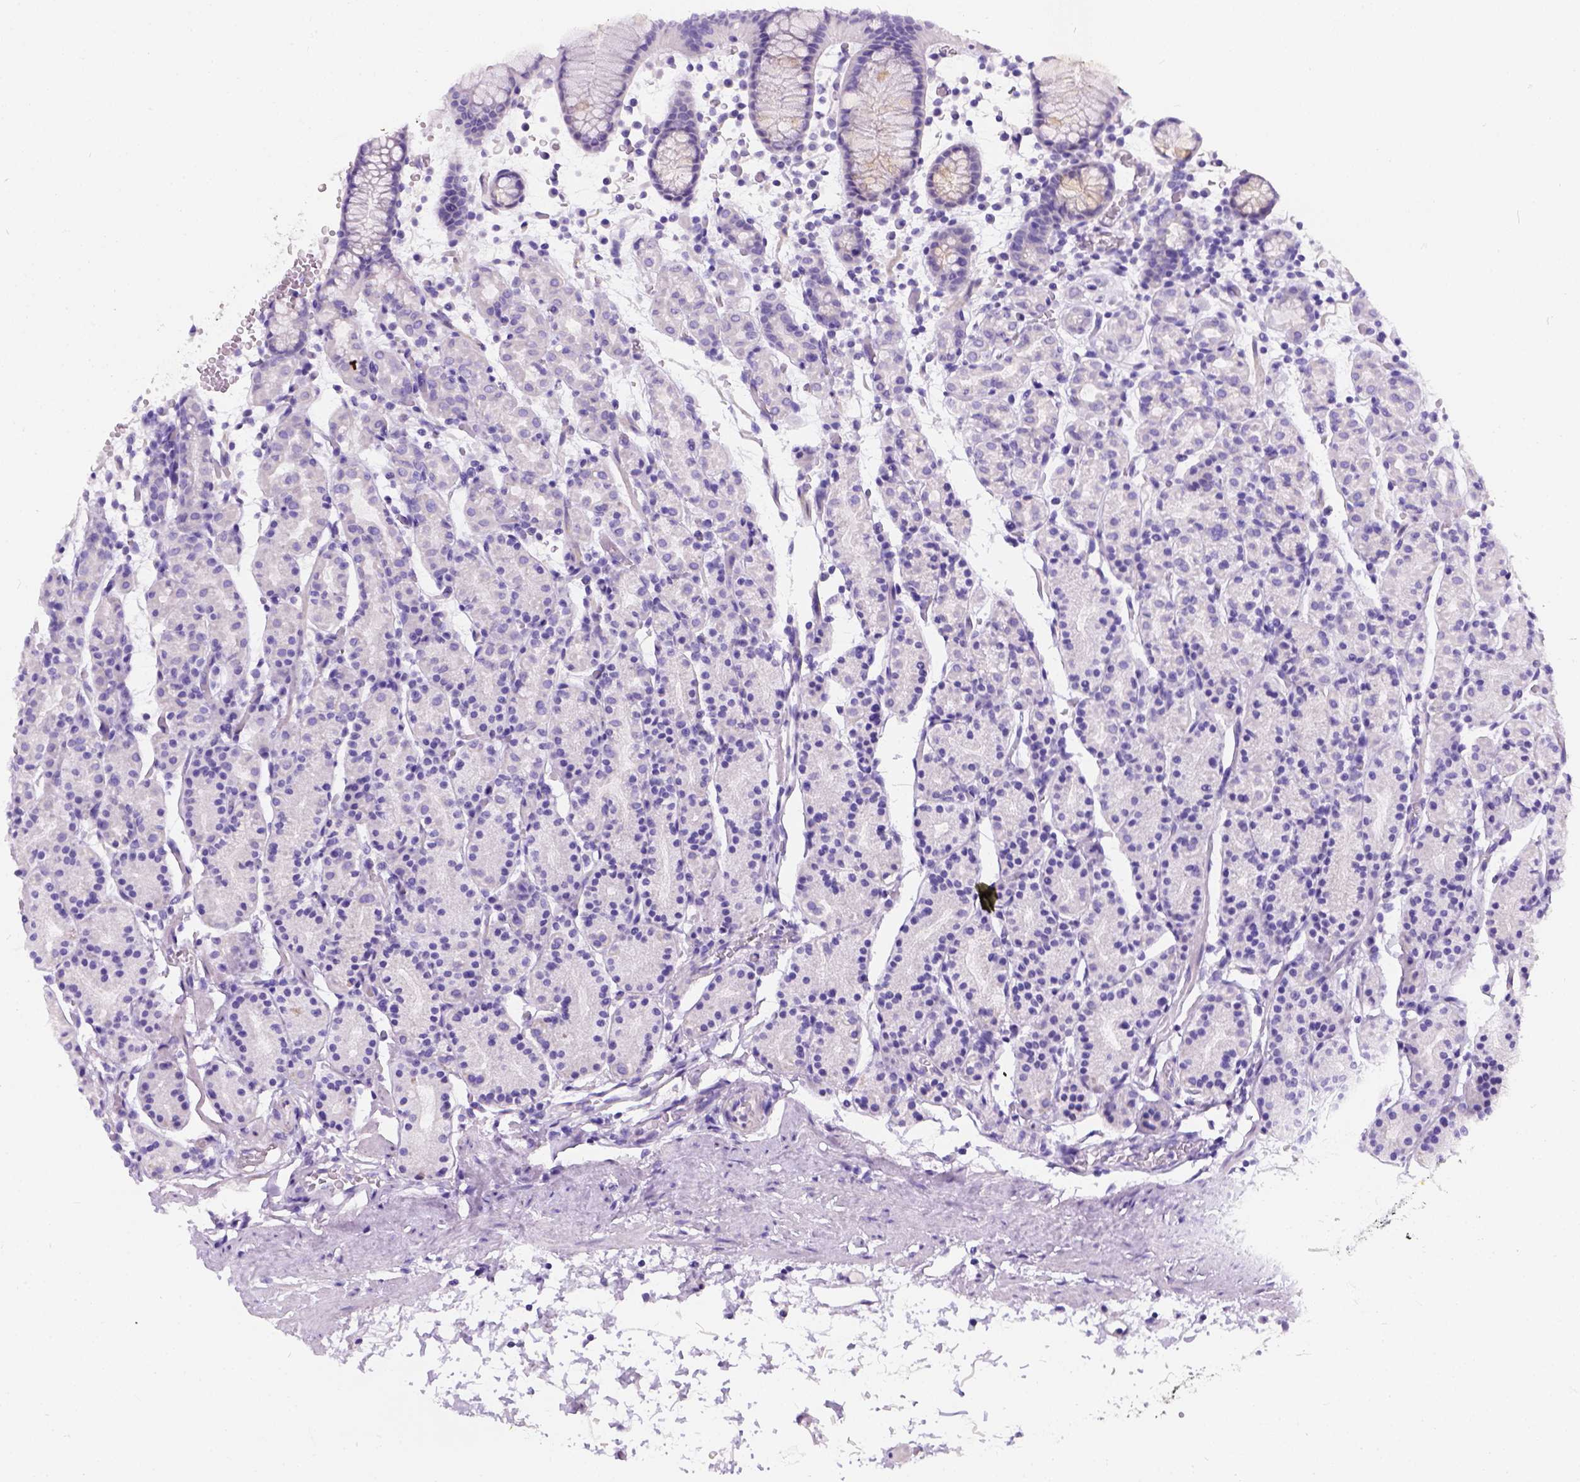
{"staining": {"intensity": "negative", "quantity": "none", "location": "none"}, "tissue": "stomach", "cell_type": "Glandular cells", "image_type": "normal", "snomed": [{"axis": "morphology", "description": "Normal tissue, NOS"}, {"axis": "topography", "description": "Stomach, upper"}, {"axis": "topography", "description": "Stomach"}], "caption": "Immunohistochemical staining of unremarkable human stomach displays no significant positivity in glandular cells.", "gene": "C7orf57", "patient": {"sex": "male", "age": 62}}